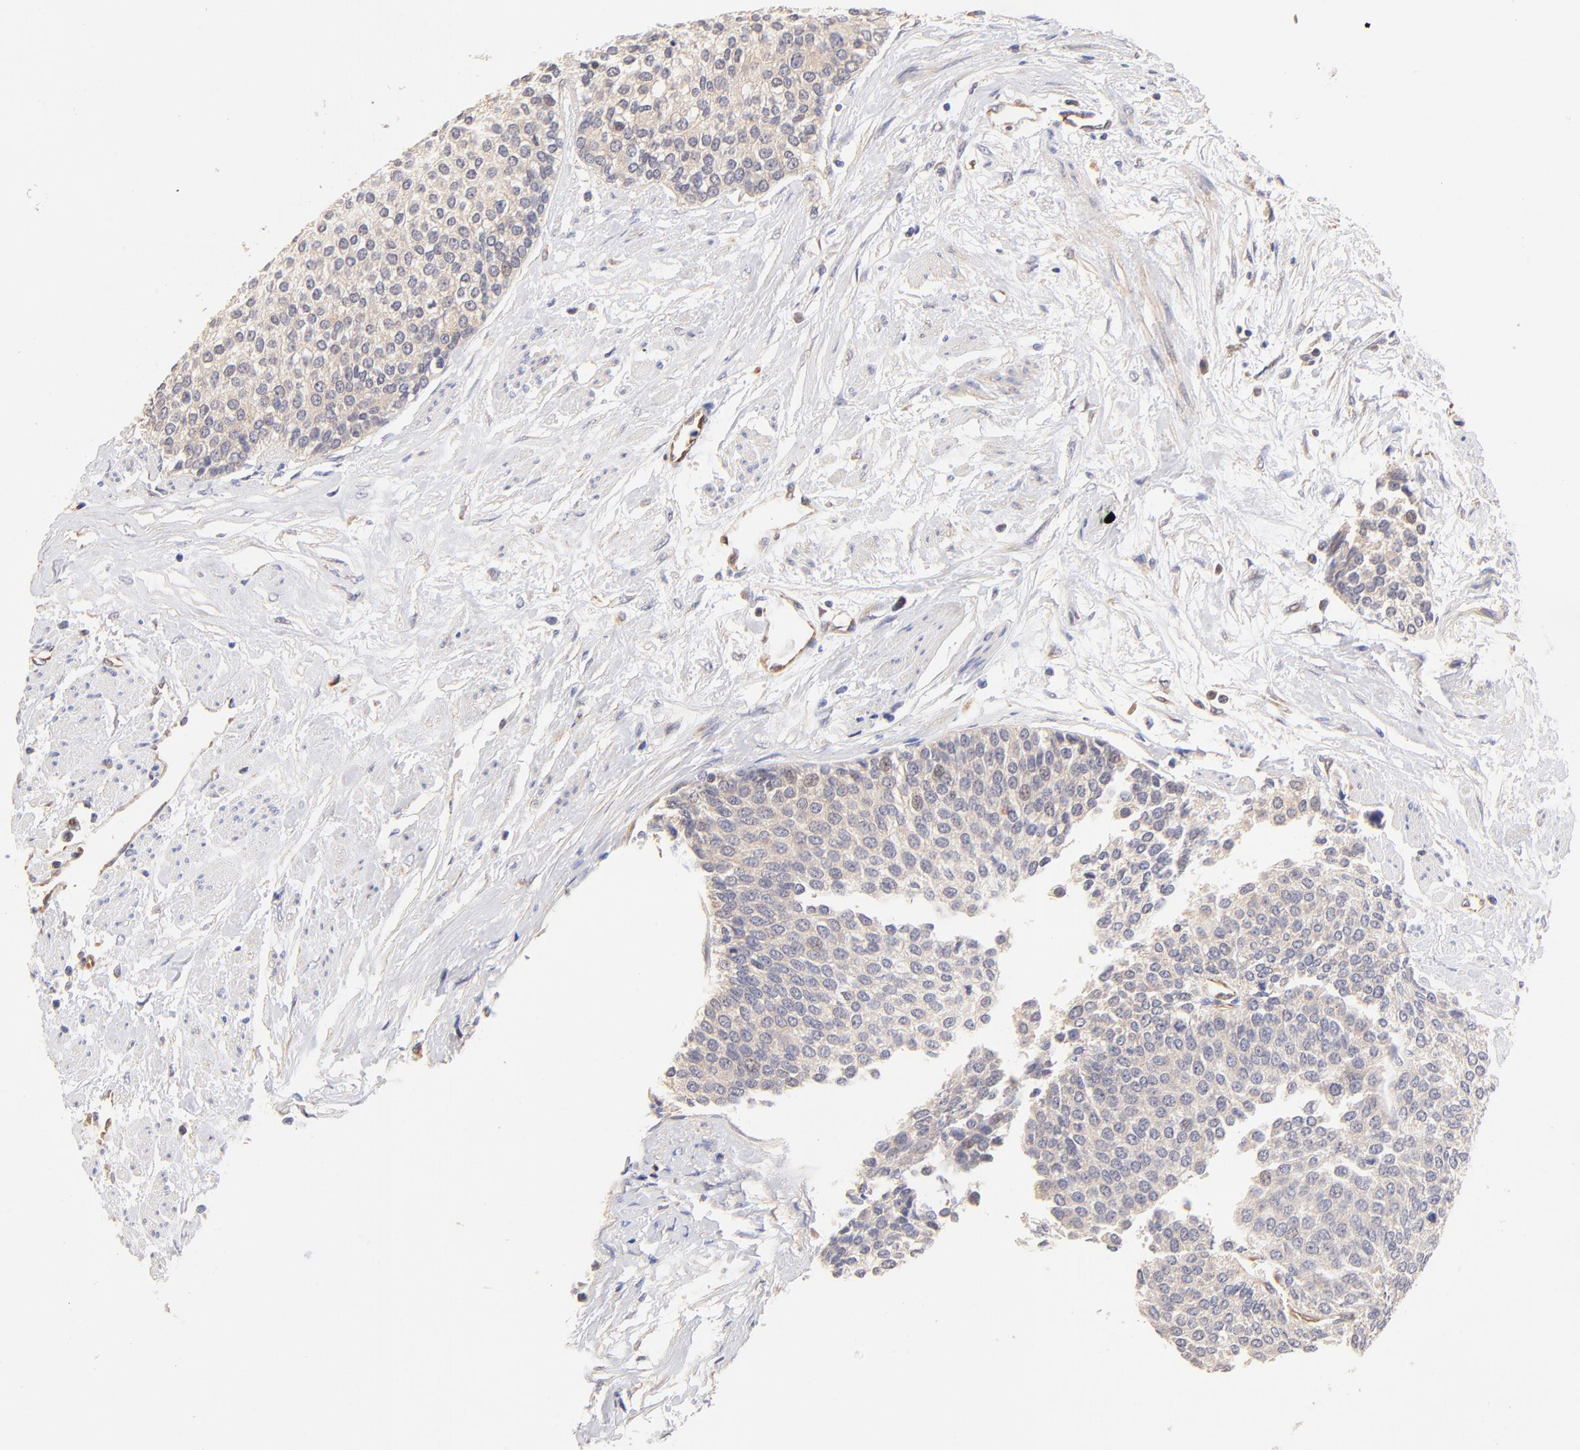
{"staining": {"intensity": "weak", "quantity": ">75%", "location": "cytoplasmic/membranous"}, "tissue": "urothelial cancer", "cell_type": "Tumor cells", "image_type": "cancer", "snomed": [{"axis": "morphology", "description": "Urothelial carcinoma, Low grade"}, {"axis": "topography", "description": "Urinary bladder"}], "caption": "Human urothelial carcinoma (low-grade) stained with a protein marker exhibits weak staining in tumor cells.", "gene": "TNFAIP3", "patient": {"sex": "female", "age": 73}}